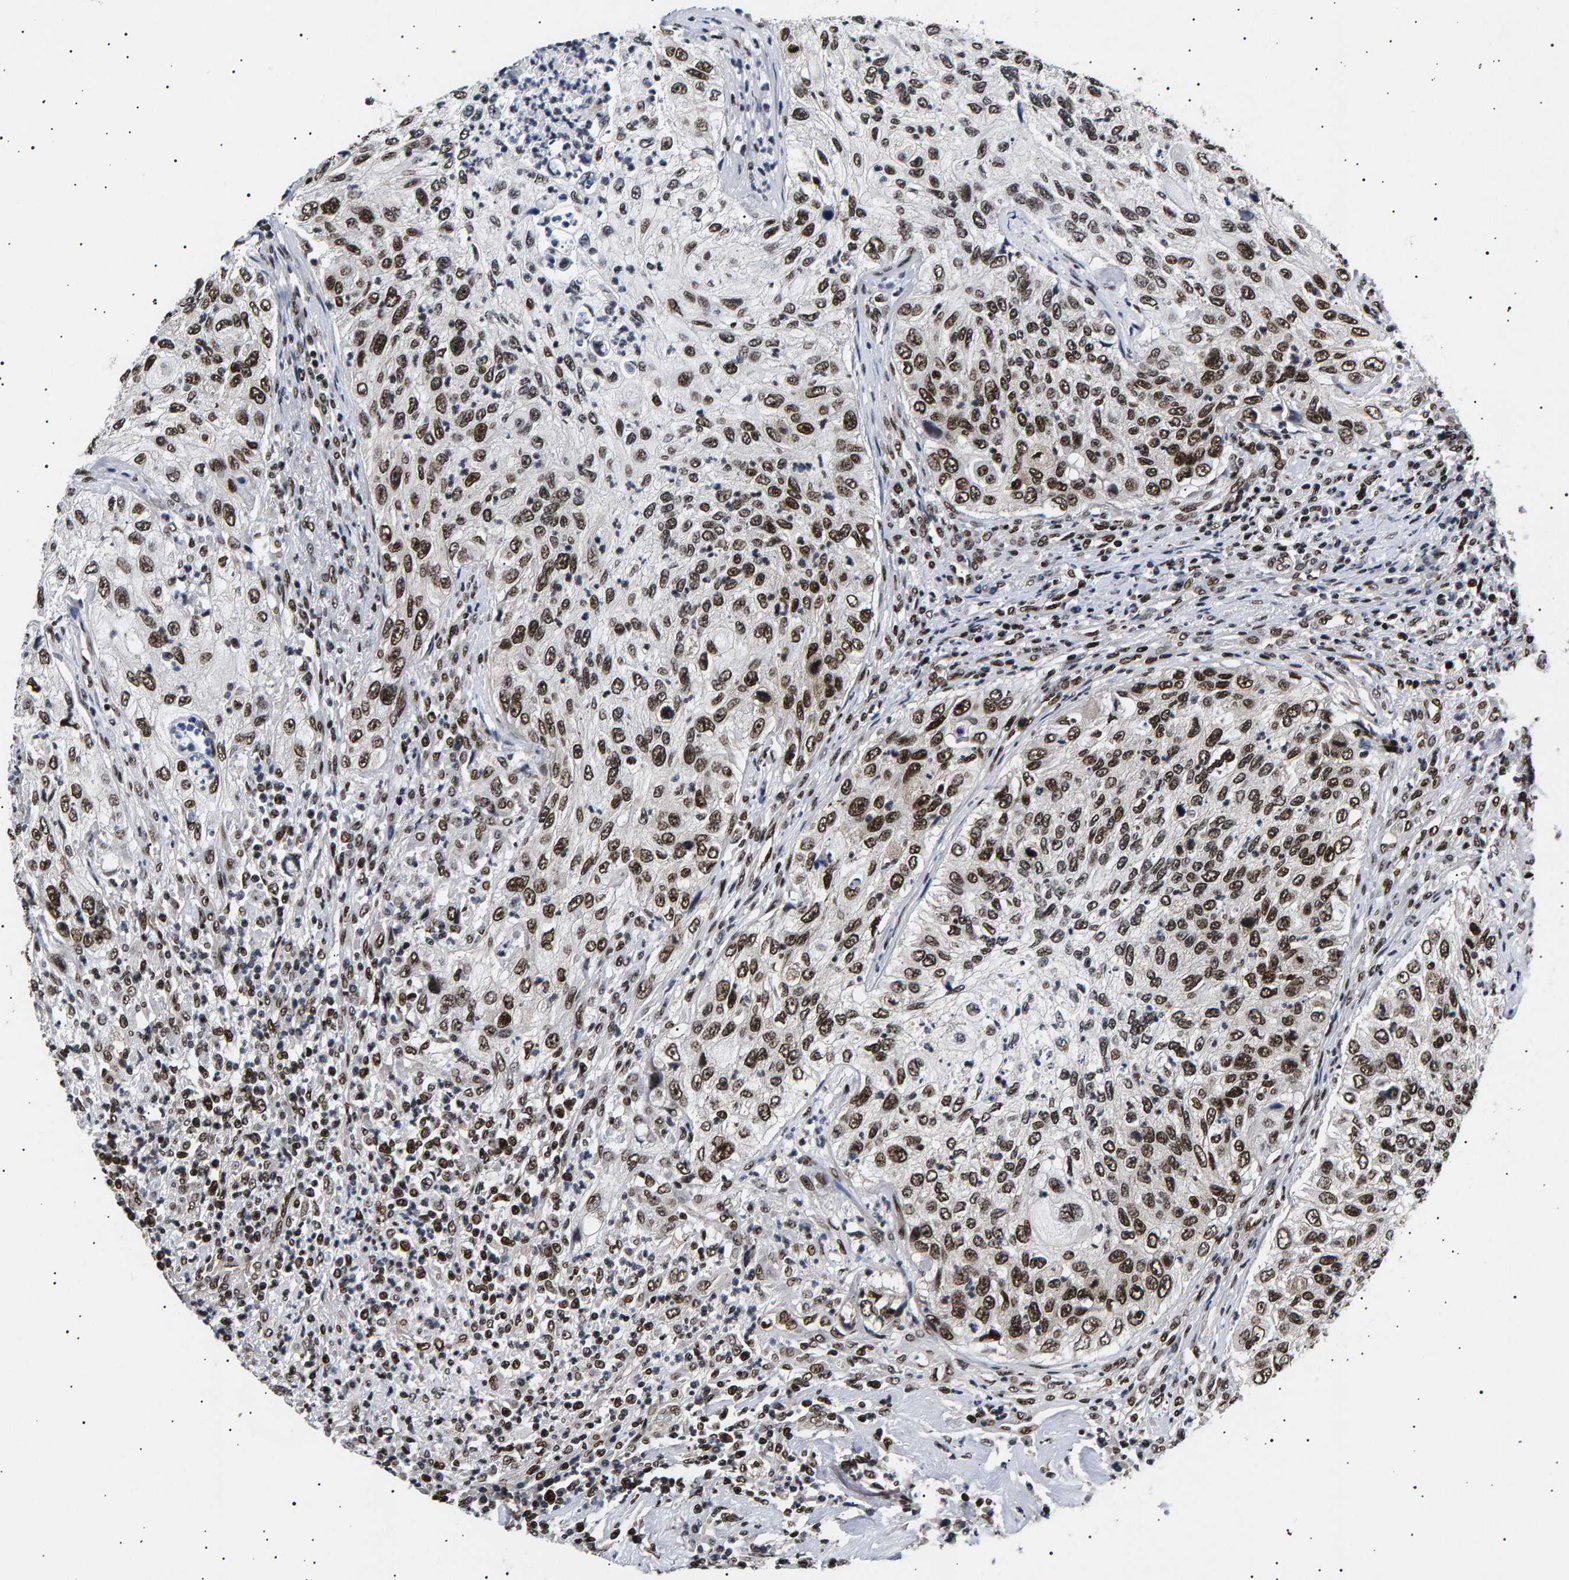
{"staining": {"intensity": "strong", "quantity": ">75%", "location": "nuclear"}, "tissue": "urothelial cancer", "cell_type": "Tumor cells", "image_type": "cancer", "snomed": [{"axis": "morphology", "description": "Urothelial carcinoma, High grade"}, {"axis": "topography", "description": "Urinary bladder"}], "caption": "Immunohistochemical staining of urothelial cancer shows strong nuclear protein expression in about >75% of tumor cells. Using DAB (3,3'-diaminobenzidine) (brown) and hematoxylin (blue) stains, captured at high magnification using brightfield microscopy.", "gene": "ANKRD40", "patient": {"sex": "female", "age": 60}}